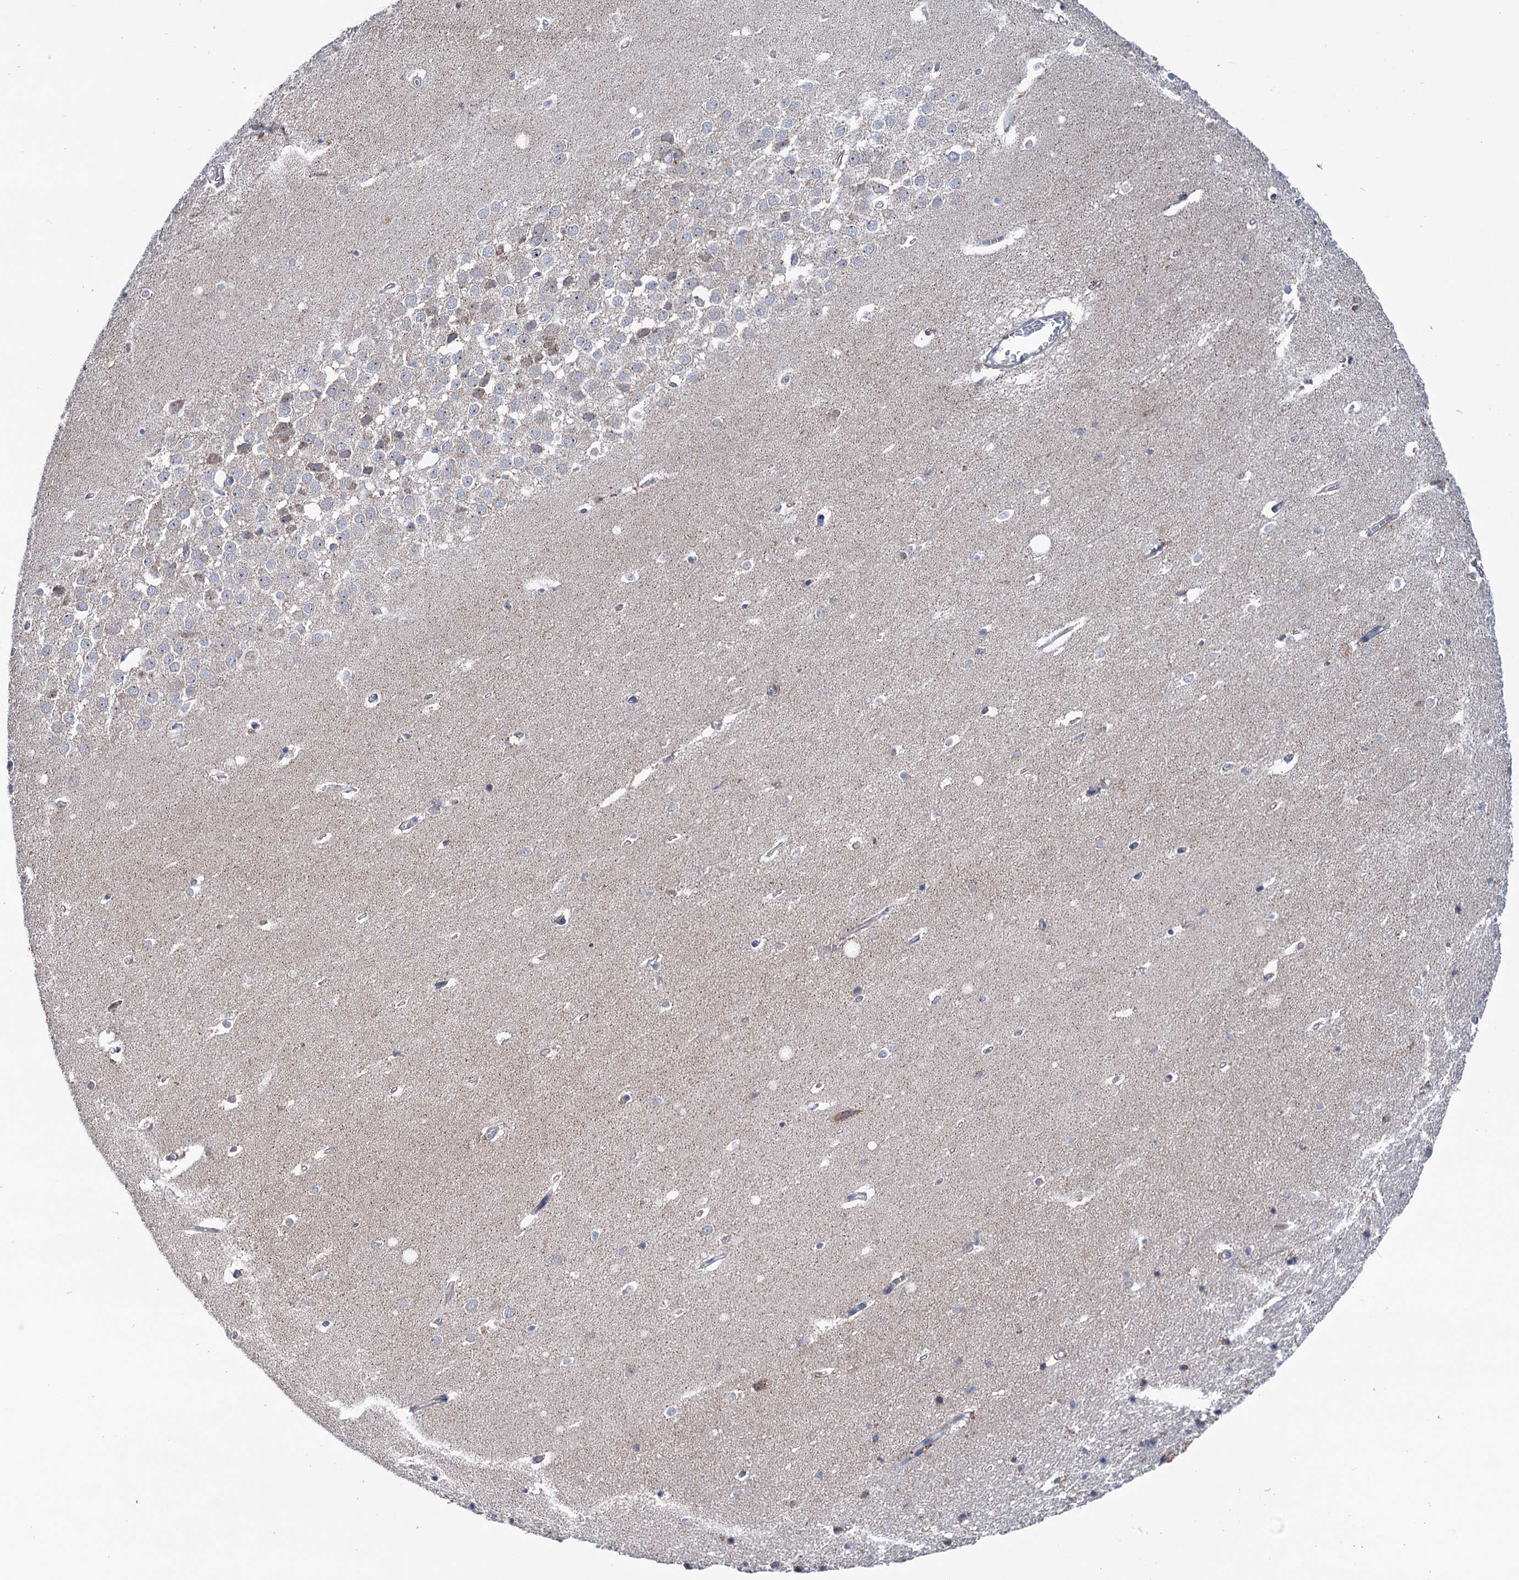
{"staining": {"intensity": "negative", "quantity": "none", "location": "none"}, "tissue": "hippocampus", "cell_type": "Glial cells", "image_type": "normal", "snomed": [{"axis": "morphology", "description": "Normal tissue, NOS"}, {"axis": "topography", "description": "Hippocampus"}], "caption": "The photomicrograph exhibits no staining of glial cells in normal hippocampus. (Brightfield microscopy of DAB (3,3'-diaminobenzidine) immunohistochemistry (IHC) at high magnification).", "gene": "HTR3B", "patient": {"sex": "female", "age": 64}}